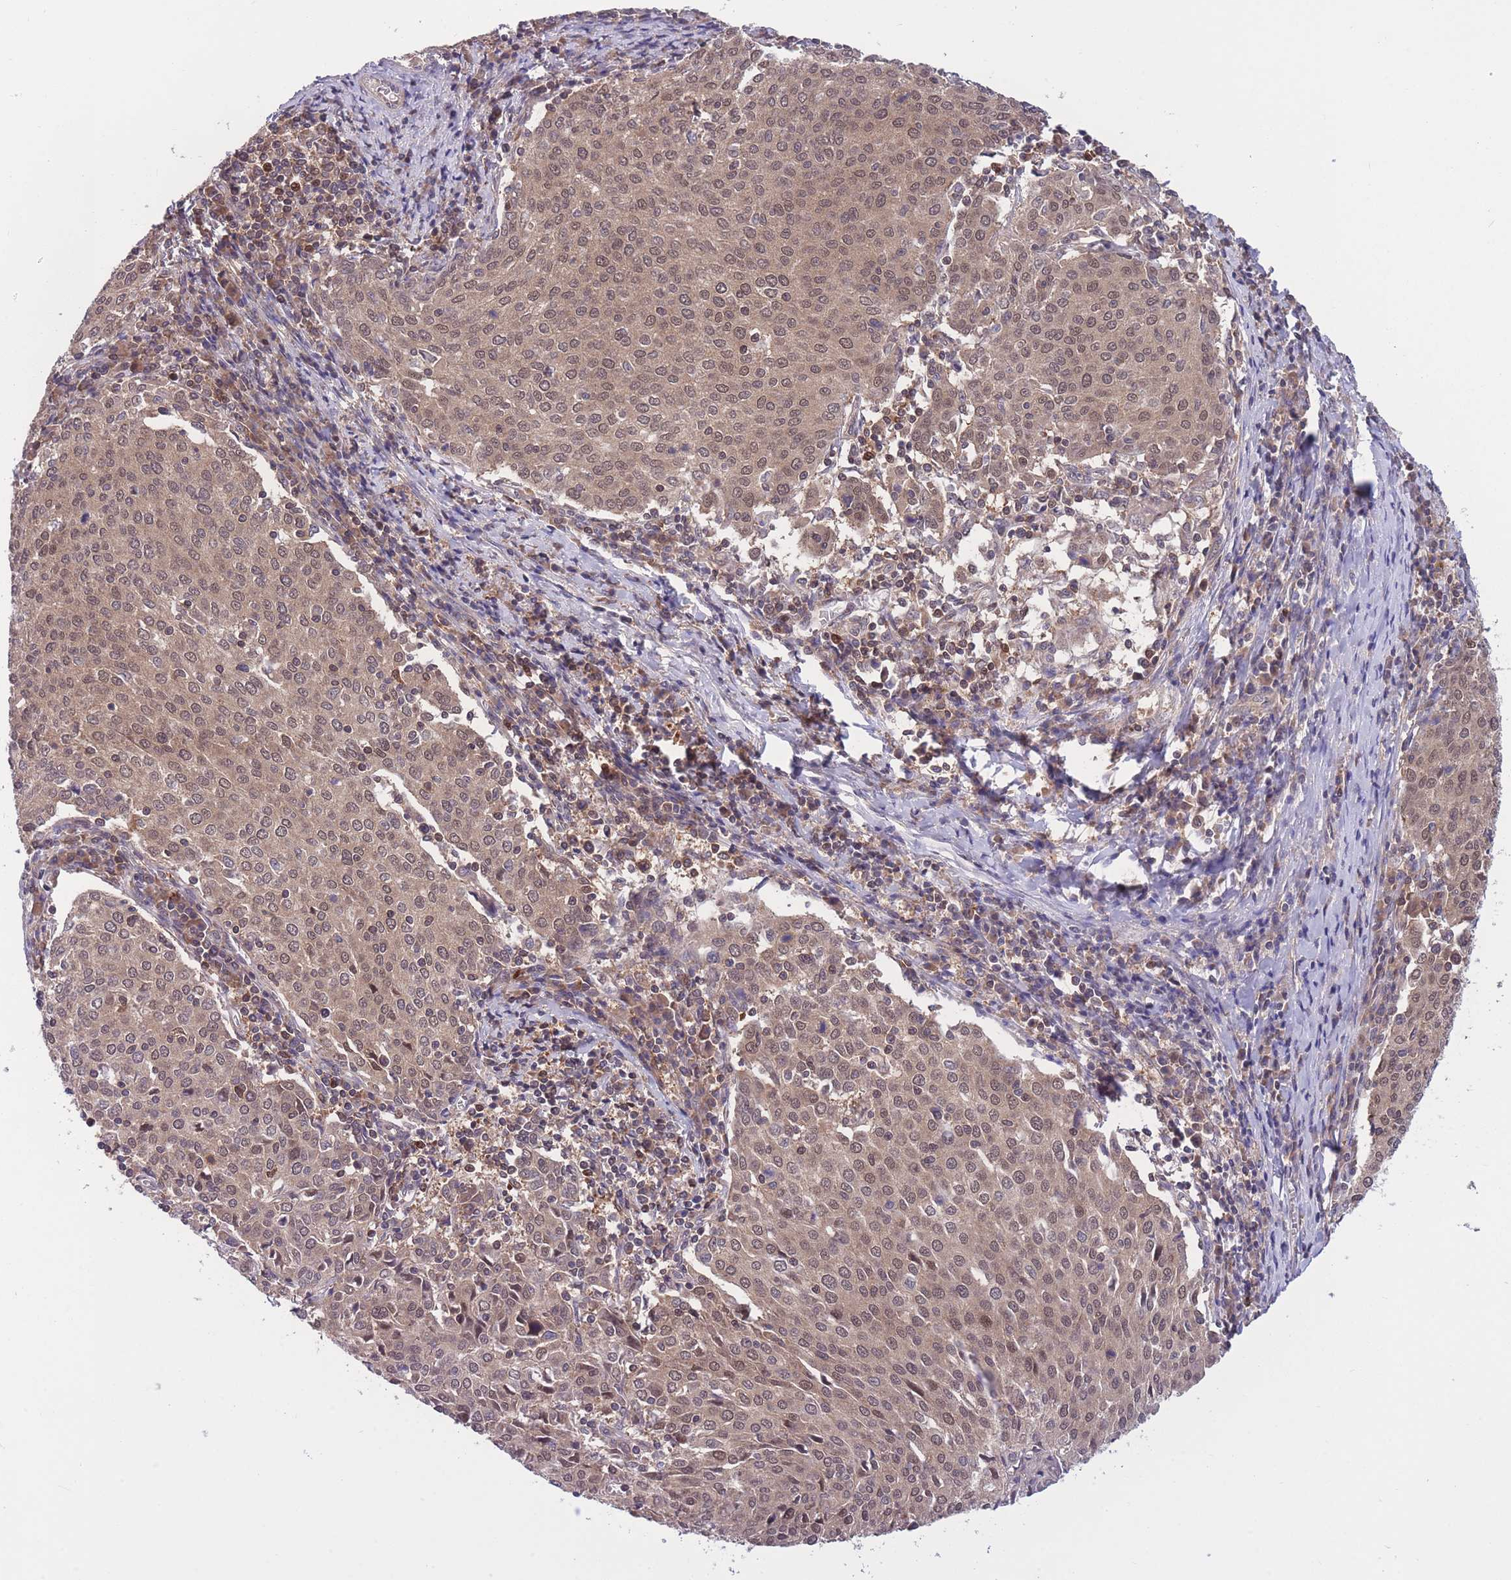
{"staining": {"intensity": "weak", "quantity": ">75%", "location": "cytoplasmic/membranous,nuclear"}, "tissue": "cervical cancer", "cell_type": "Tumor cells", "image_type": "cancer", "snomed": [{"axis": "morphology", "description": "Squamous cell carcinoma, NOS"}, {"axis": "topography", "description": "Cervix"}], "caption": "A micrograph showing weak cytoplasmic/membranous and nuclear expression in approximately >75% of tumor cells in cervical squamous cell carcinoma, as visualized by brown immunohistochemical staining.", "gene": "UBE2N", "patient": {"sex": "female", "age": 46}}